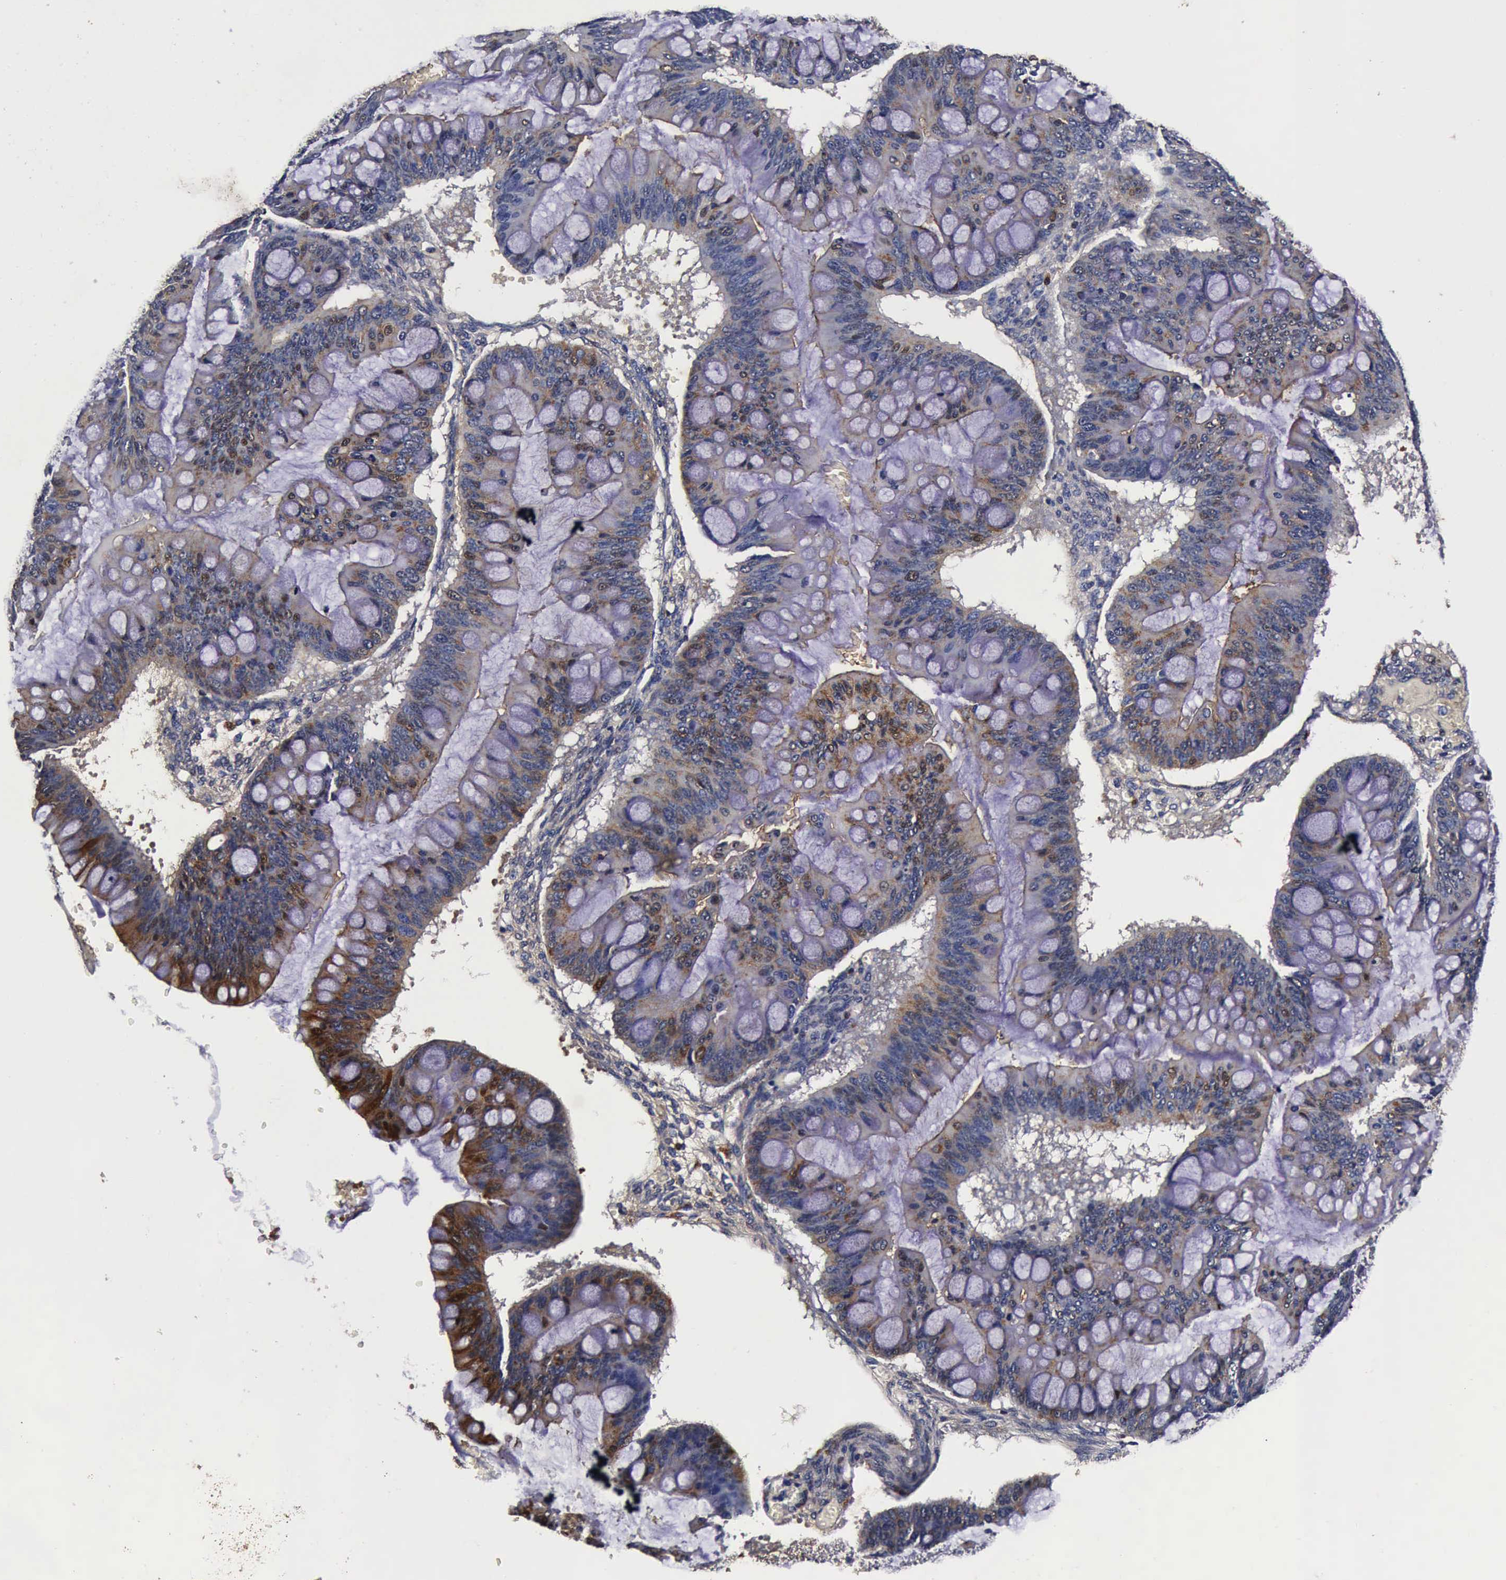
{"staining": {"intensity": "moderate", "quantity": "25%-75%", "location": "cytoplasmic/membranous"}, "tissue": "ovarian cancer", "cell_type": "Tumor cells", "image_type": "cancer", "snomed": [{"axis": "morphology", "description": "Cystadenocarcinoma, mucinous, NOS"}, {"axis": "topography", "description": "Ovary"}], "caption": "There is medium levels of moderate cytoplasmic/membranous staining in tumor cells of mucinous cystadenocarcinoma (ovarian), as demonstrated by immunohistochemical staining (brown color).", "gene": "CST3", "patient": {"sex": "female", "age": 73}}